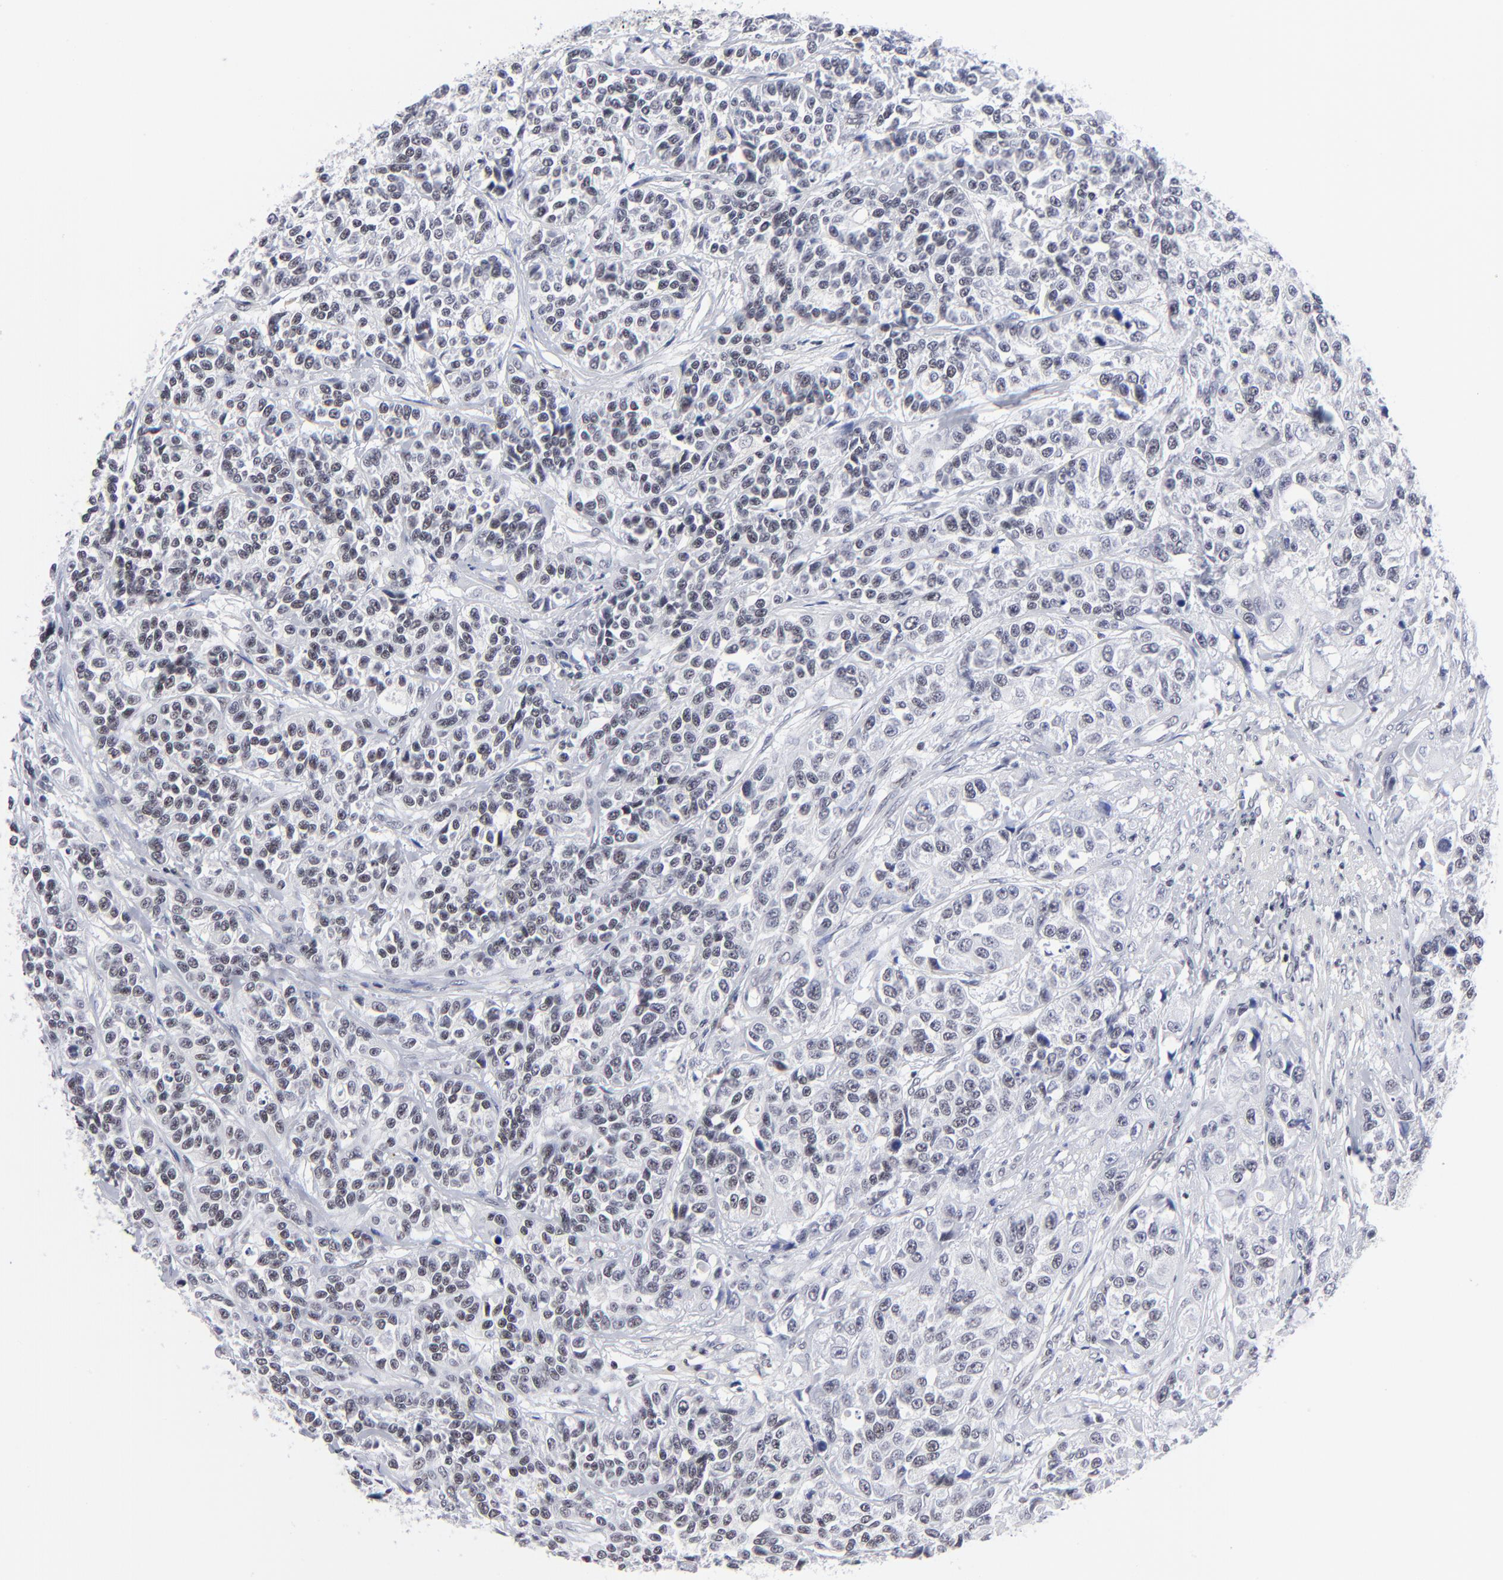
{"staining": {"intensity": "weak", "quantity": "25%-75%", "location": "nuclear"}, "tissue": "urothelial cancer", "cell_type": "Tumor cells", "image_type": "cancer", "snomed": [{"axis": "morphology", "description": "Urothelial carcinoma, High grade"}, {"axis": "topography", "description": "Urinary bladder"}], "caption": "Urothelial cancer was stained to show a protein in brown. There is low levels of weak nuclear expression in about 25%-75% of tumor cells.", "gene": "SP2", "patient": {"sex": "female", "age": 81}}